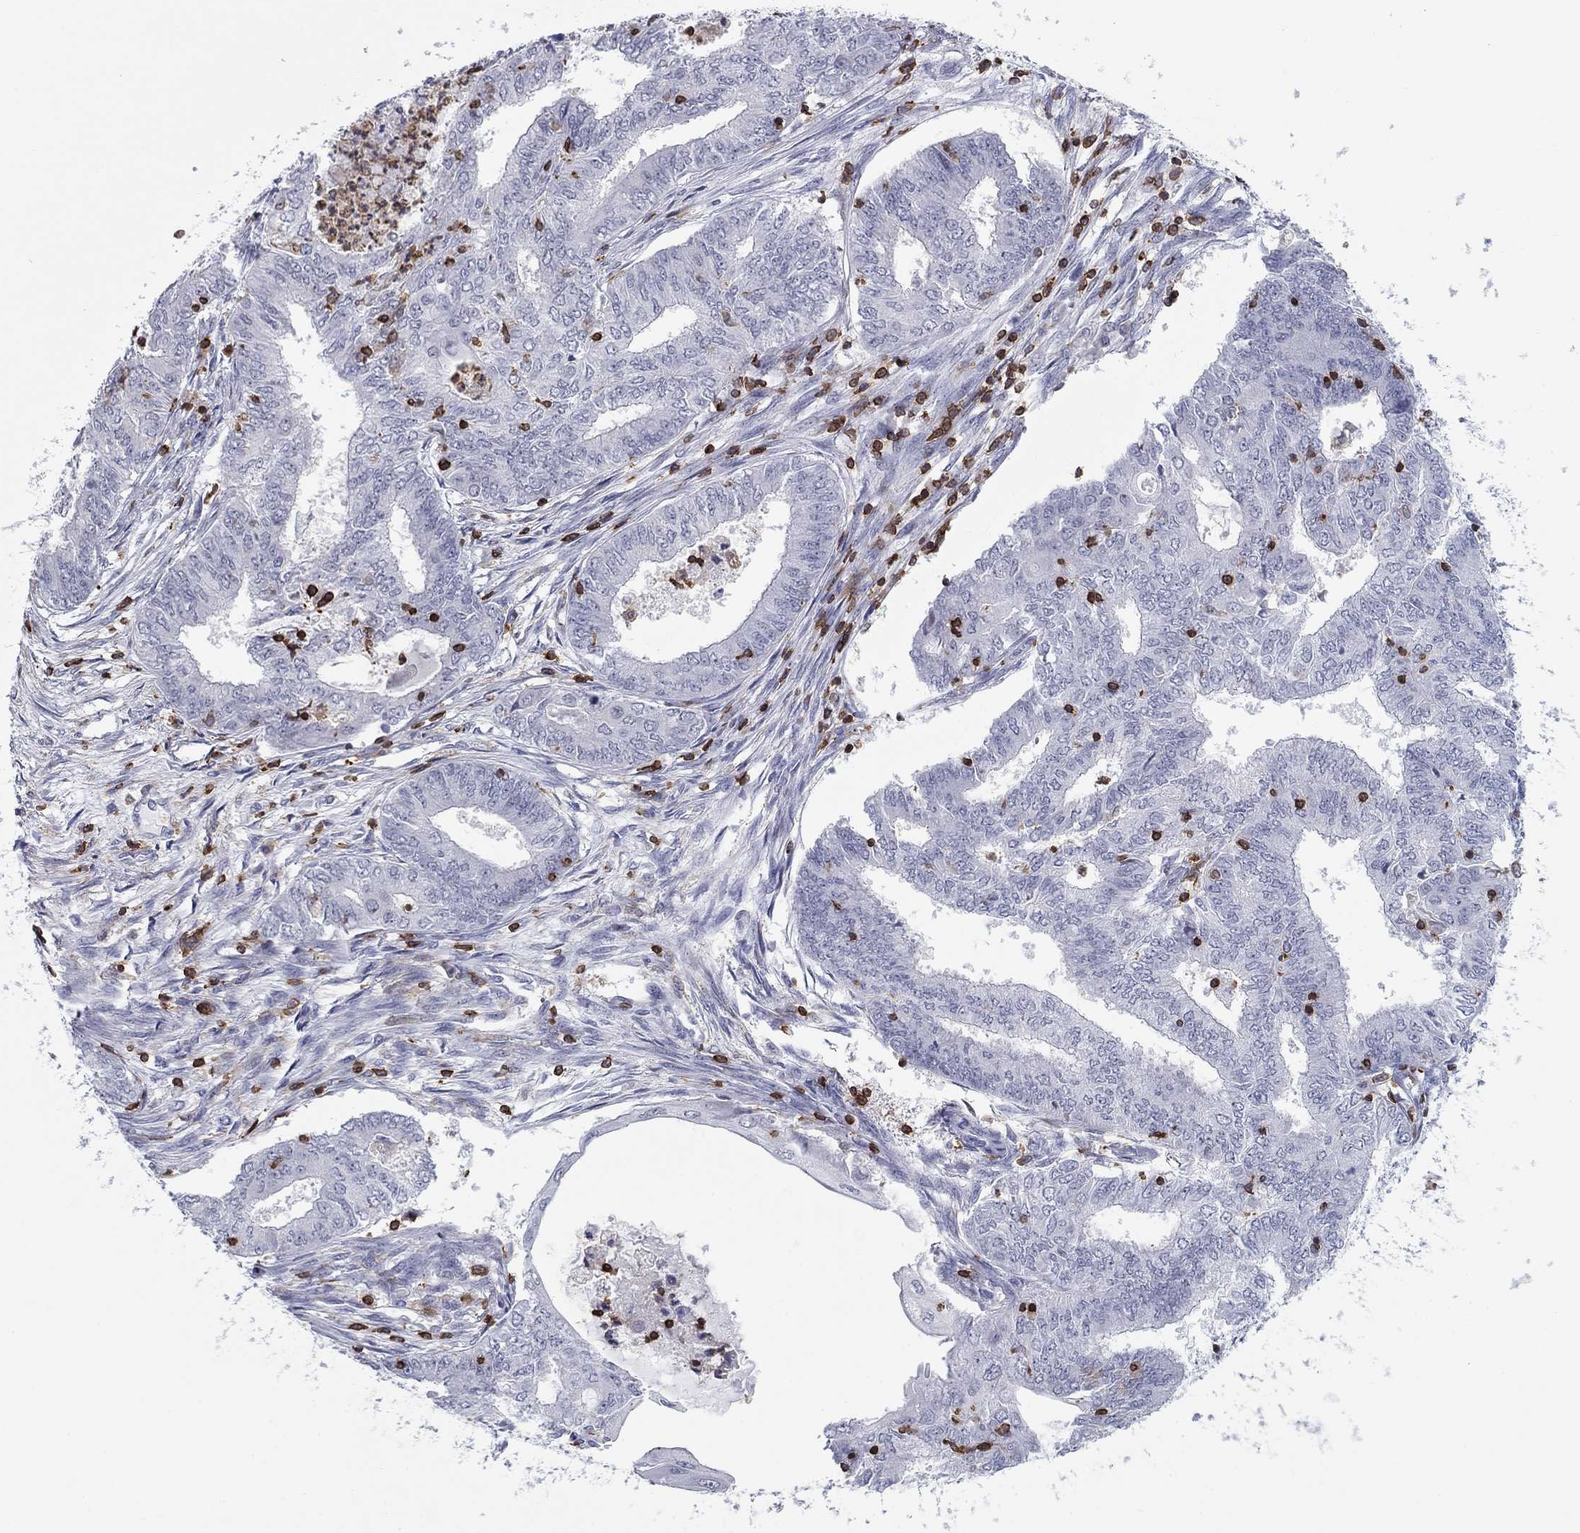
{"staining": {"intensity": "negative", "quantity": "none", "location": "none"}, "tissue": "endometrial cancer", "cell_type": "Tumor cells", "image_type": "cancer", "snomed": [{"axis": "morphology", "description": "Adenocarcinoma, NOS"}, {"axis": "topography", "description": "Endometrium"}], "caption": "Tumor cells show no significant protein positivity in endometrial adenocarcinoma.", "gene": "ARHGAP27", "patient": {"sex": "female", "age": 62}}